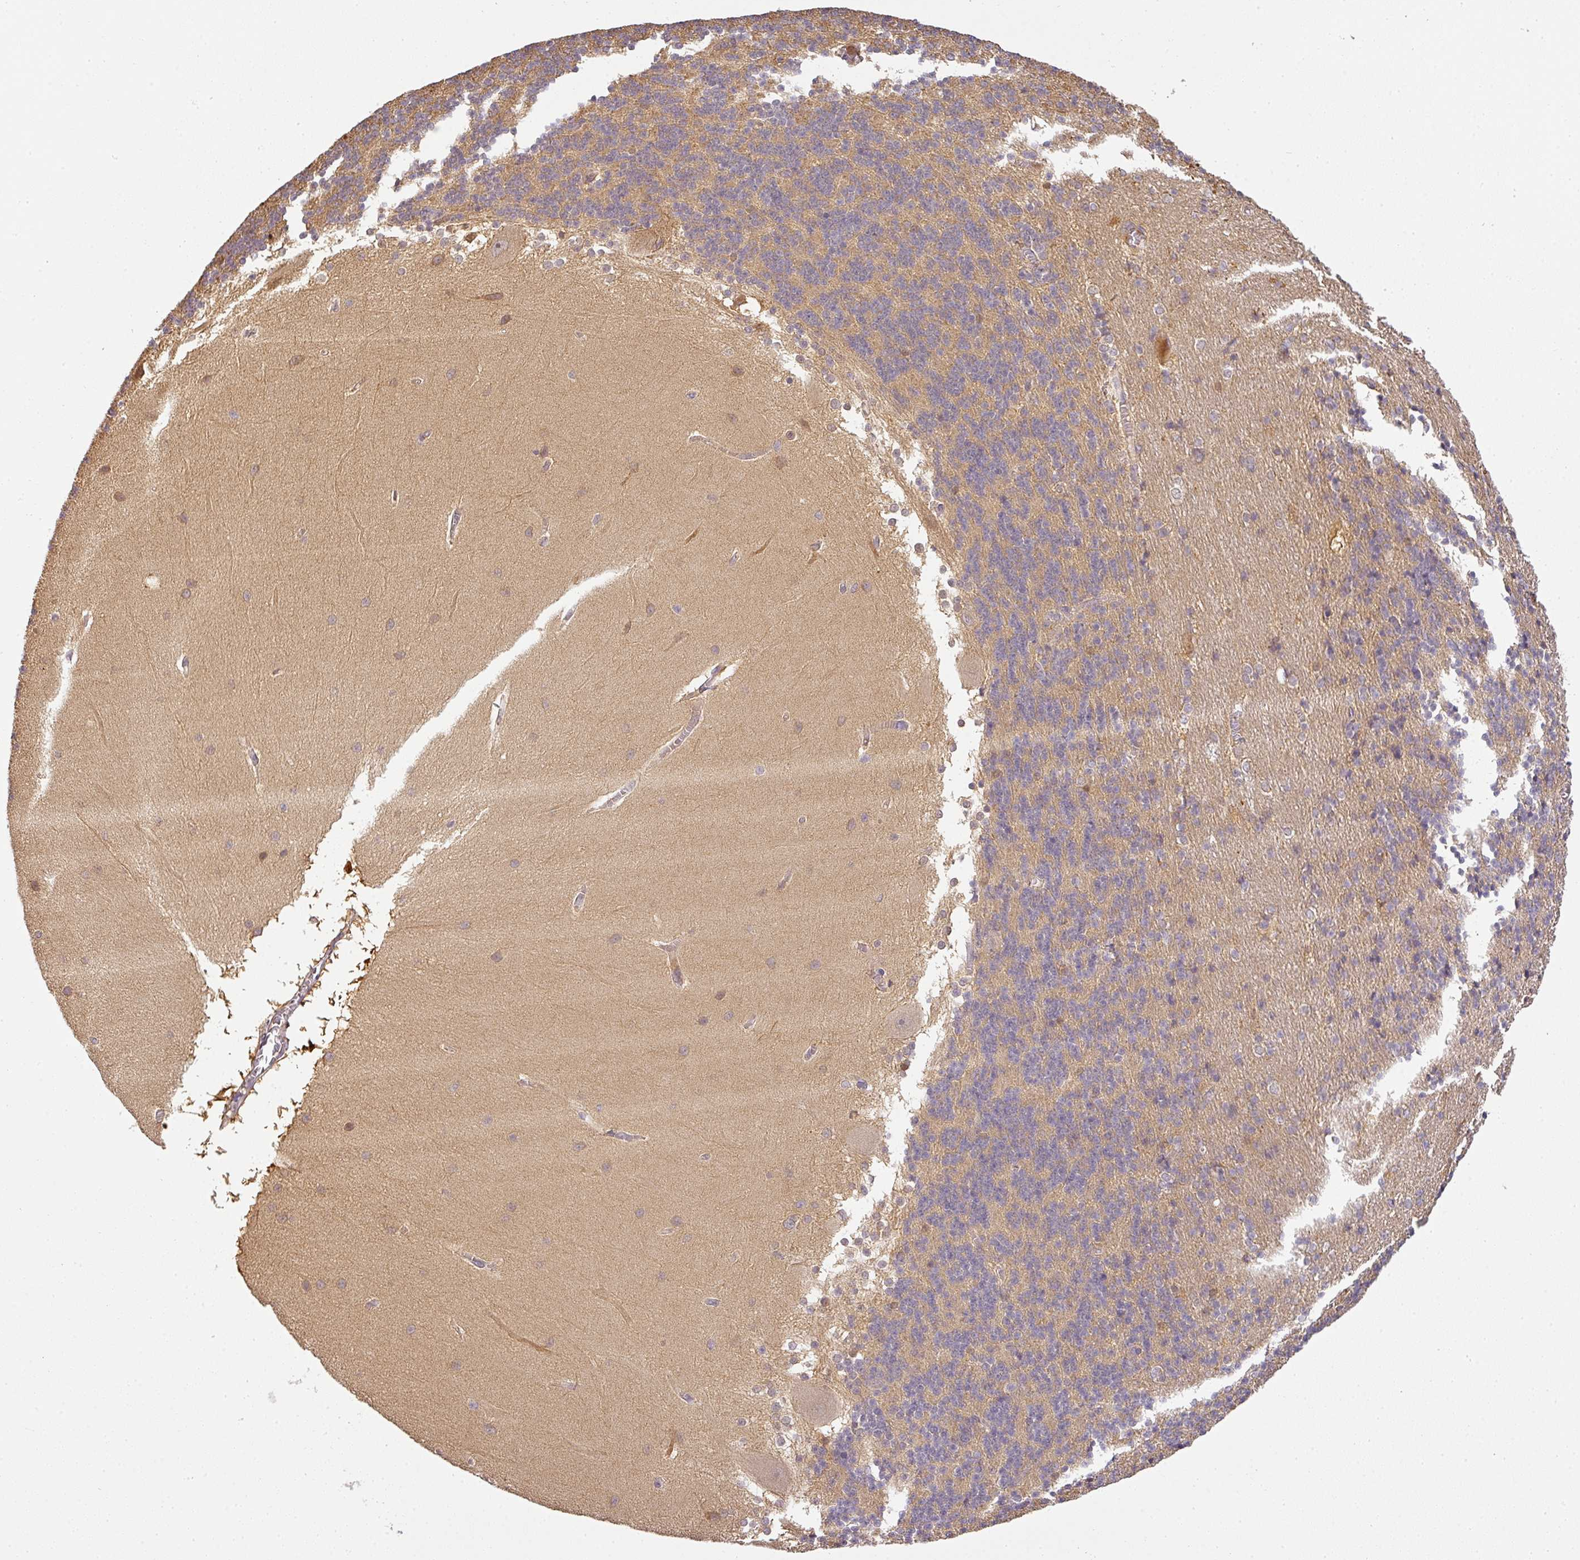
{"staining": {"intensity": "moderate", "quantity": "<25%", "location": "cytoplasmic/membranous"}, "tissue": "caudate", "cell_type": "Glial cells", "image_type": "normal", "snomed": [{"axis": "morphology", "description": "Normal tissue, NOS"}, {"axis": "topography", "description": "Lateral ventricle wall"}], "caption": "About <25% of glial cells in benign human caudate display moderate cytoplasmic/membranous protein positivity as visualized by brown immunohistochemical staining.", "gene": "TCL1B", "patient": {"sex": "male", "age": 25}}